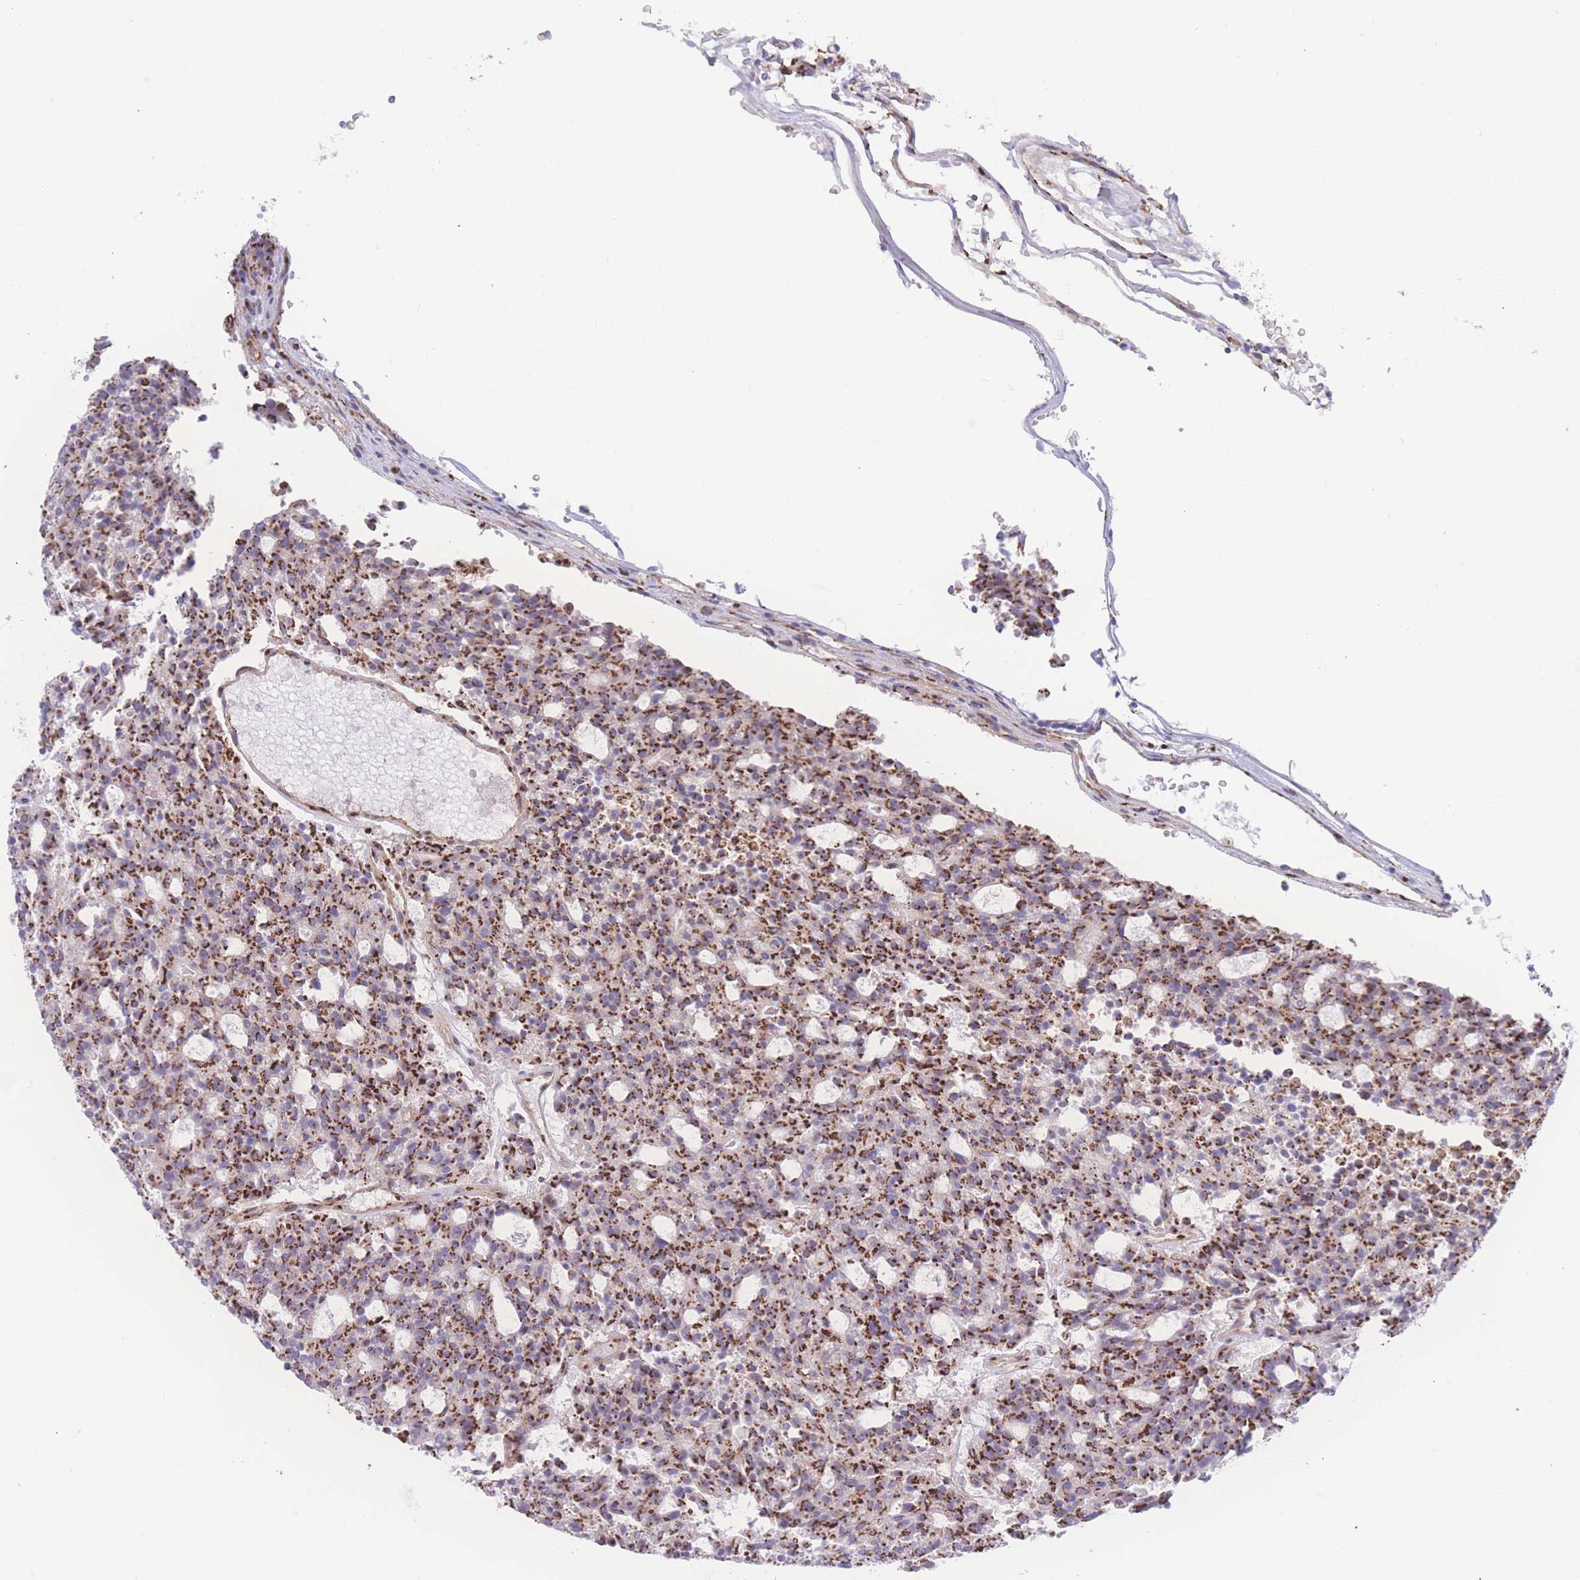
{"staining": {"intensity": "strong", "quantity": ">75%", "location": "cytoplasmic/membranous"}, "tissue": "carcinoid", "cell_type": "Tumor cells", "image_type": "cancer", "snomed": [{"axis": "morphology", "description": "Carcinoid, malignant, NOS"}, {"axis": "topography", "description": "Pancreas"}], "caption": "Protein analysis of carcinoid (malignant) tissue shows strong cytoplasmic/membranous expression in approximately >75% of tumor cells.", "gene": "GOLM2", "patient": {"sex": "female", "age": 54}}